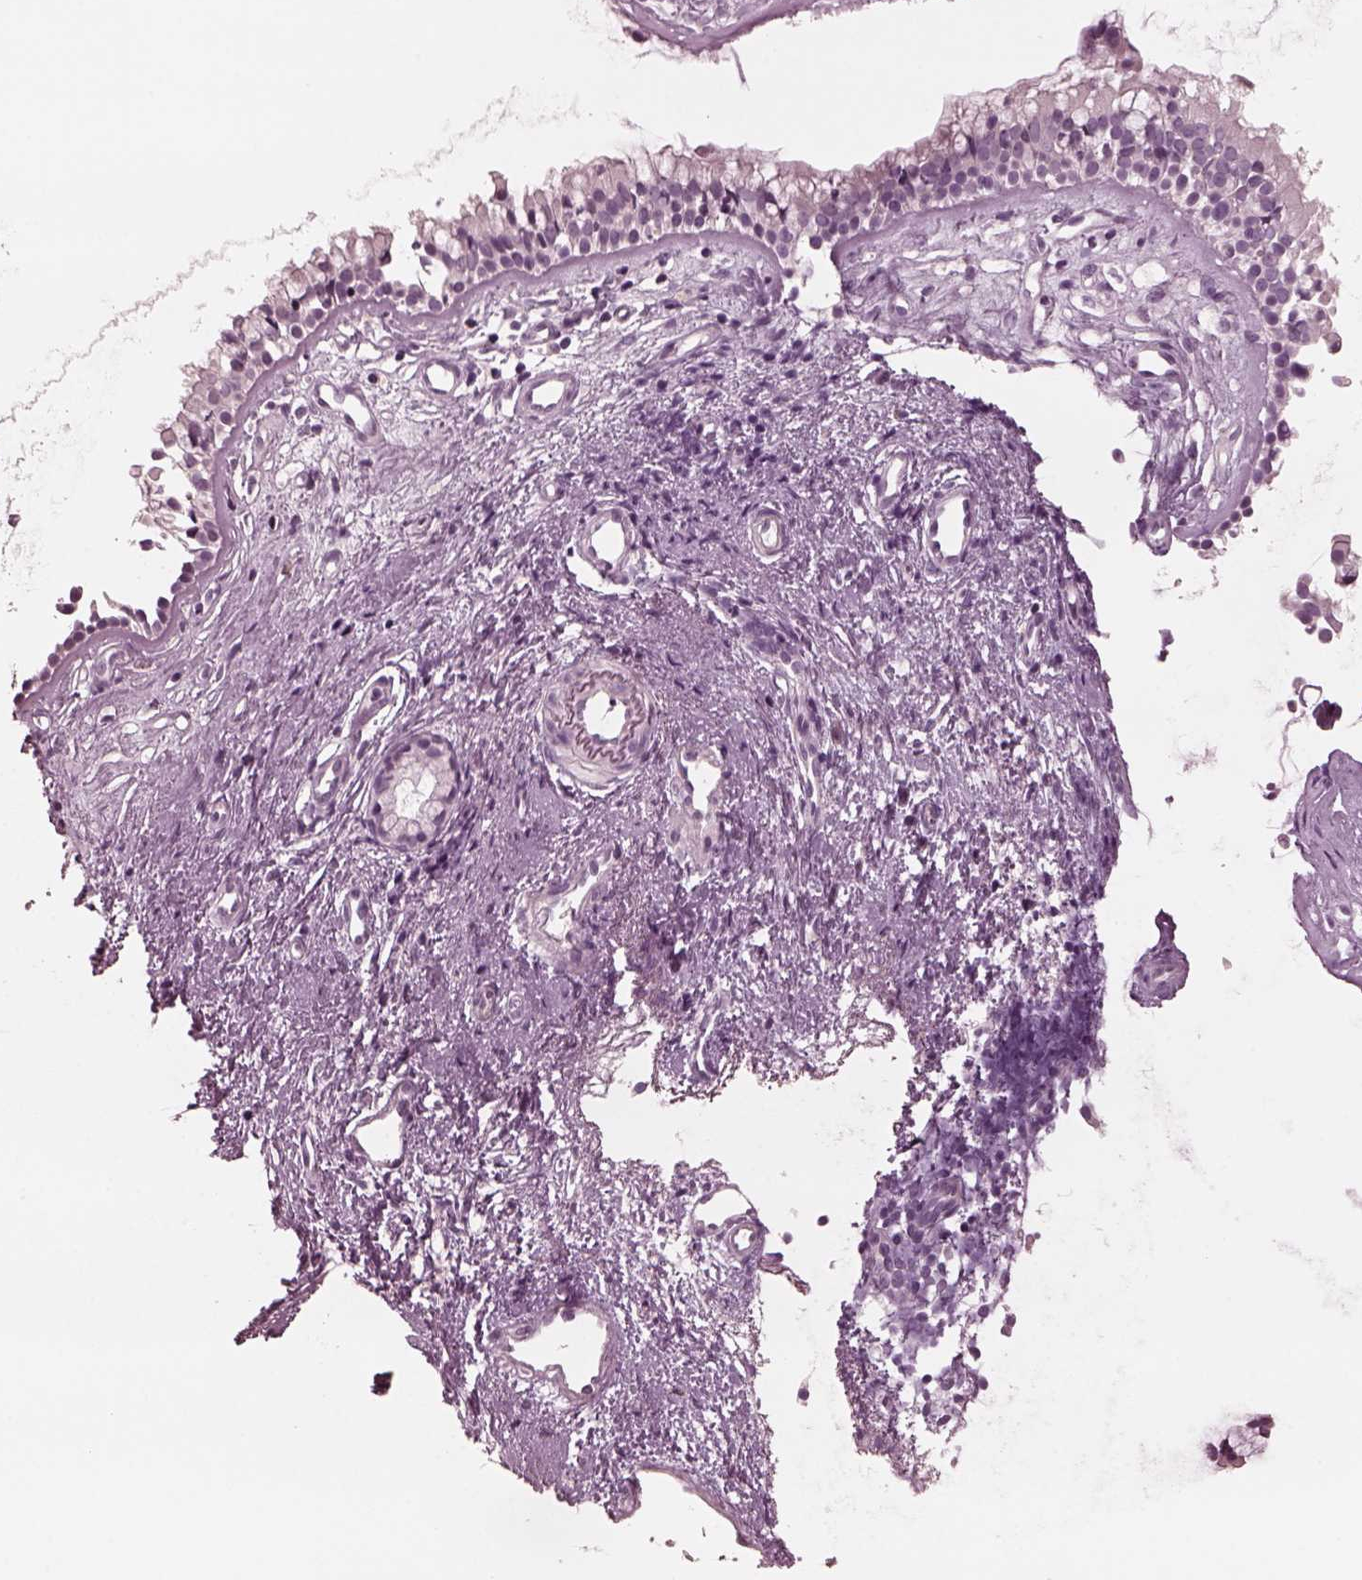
{"staining": {"intensity": "negative", "quantity": "none", "location": "none"}, "tissue": "nasopharynx", "cell_type": "Respiratory epithelial cells", "image_type": "normal", "snomed": [{"axis": "morphology", "description": "Normal tissue, NOS"}, {"axis": "topography", "description": "Nasopharynx"}], "caption": "High power microscopy photomicrograph of an immunohistochemistry (IHC) image of normal nasopharynx, revealing no significant staining in respiratory epithelial cells. (DAB IHC visualized using brightfield microscopy, high magnification).", "gene": "YY2", "patient": {"sex": "female", "age": 52}}